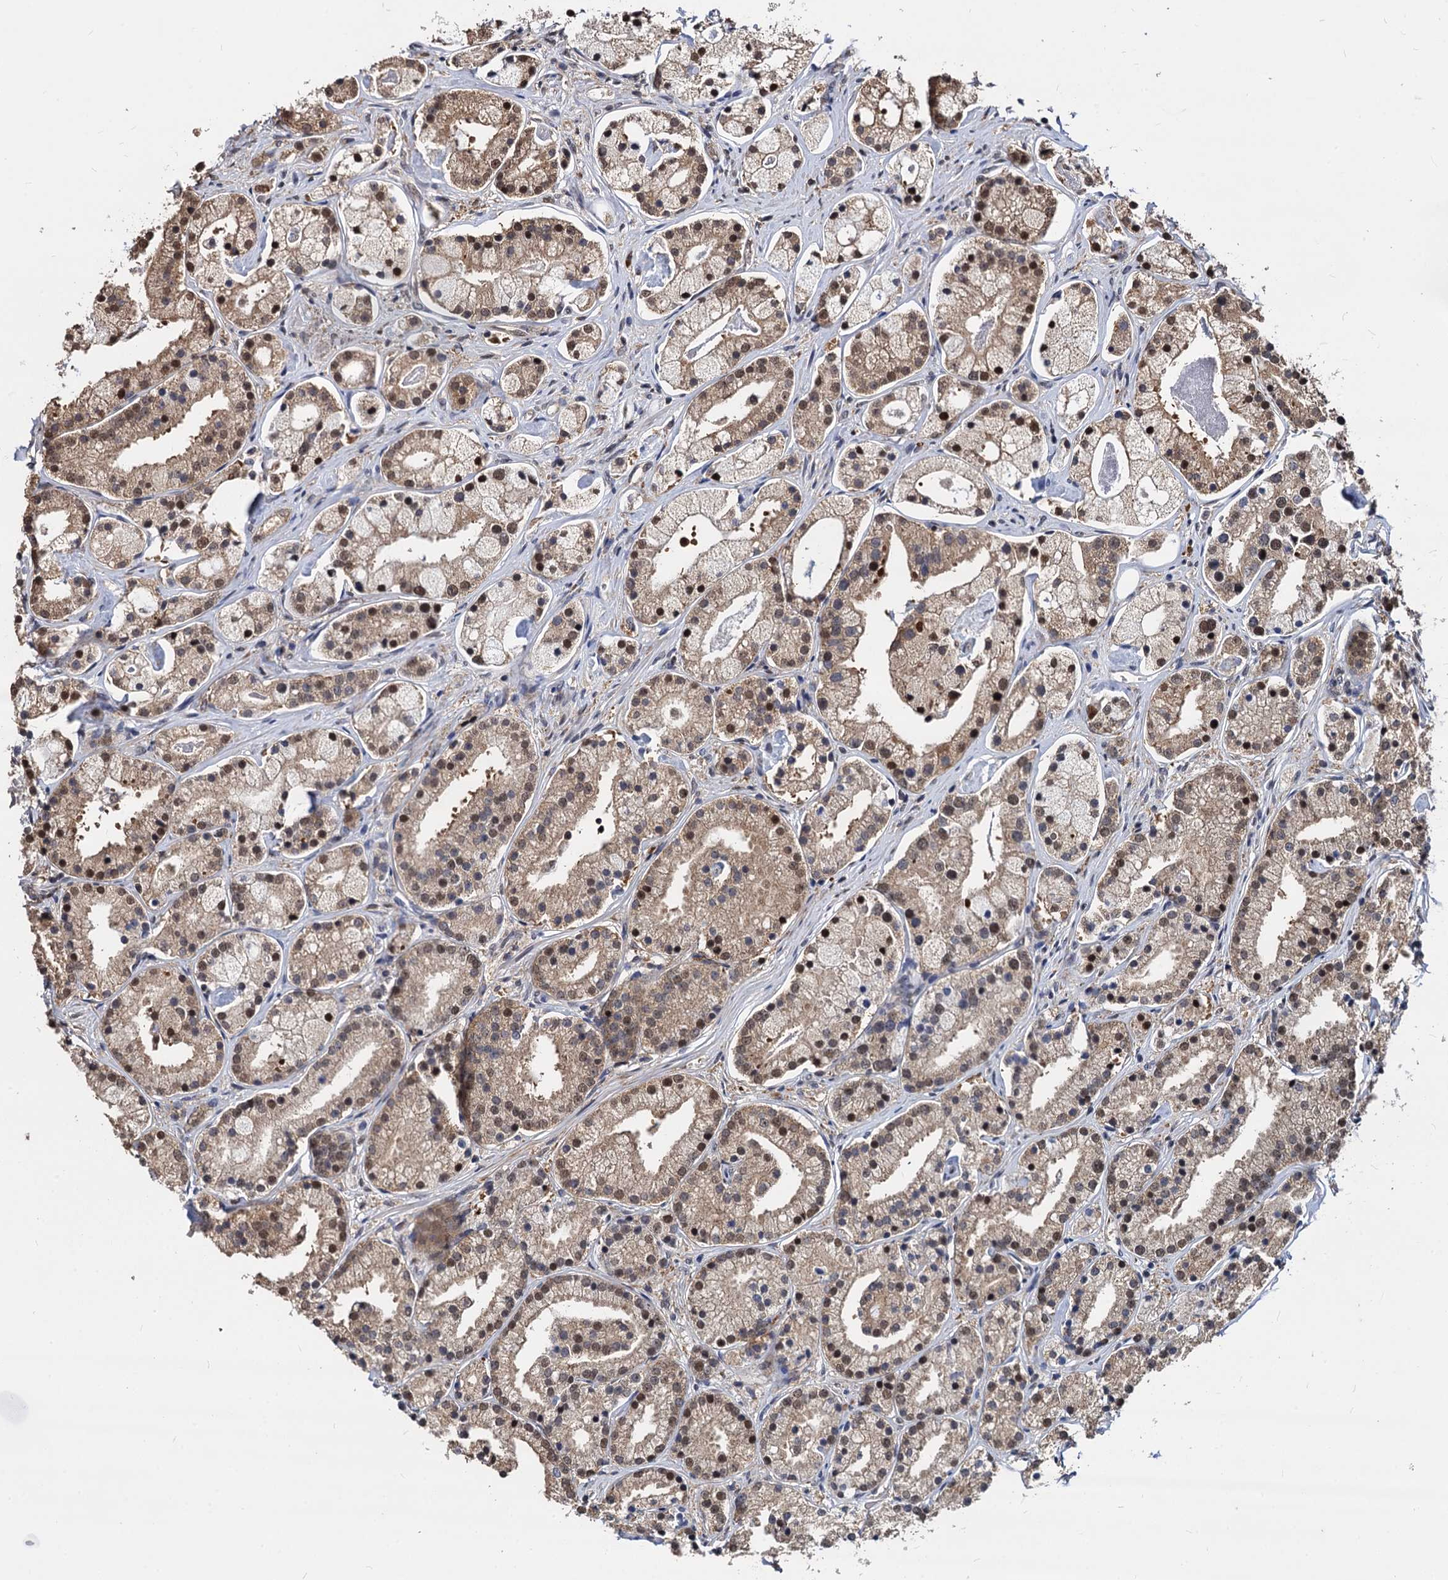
{"staining": {"intensity": "moderate", "quantity": ">75%", "location": "cytoplasmic/membranous,nuclear"}, "tissue": "prostate cancer", "cell_type": "Tumor cells", "image_type": "cancer", "snomed": [{"axis": "morphology", "description": "Adenocarcinoma, High grade"}, {"axis": "topography", "description": "Prostate"}], "caption": "Immunohistochemistry (IHC) of human prostate cancer (adenocarcinoma (high-grade)) demonstrates medium levels of moderate cytoplasmic/membranous and nuclear expression in about >75% of tumor cells.", "gene": "PSMD4", "patient": {"sex": "male", "age": 69}}